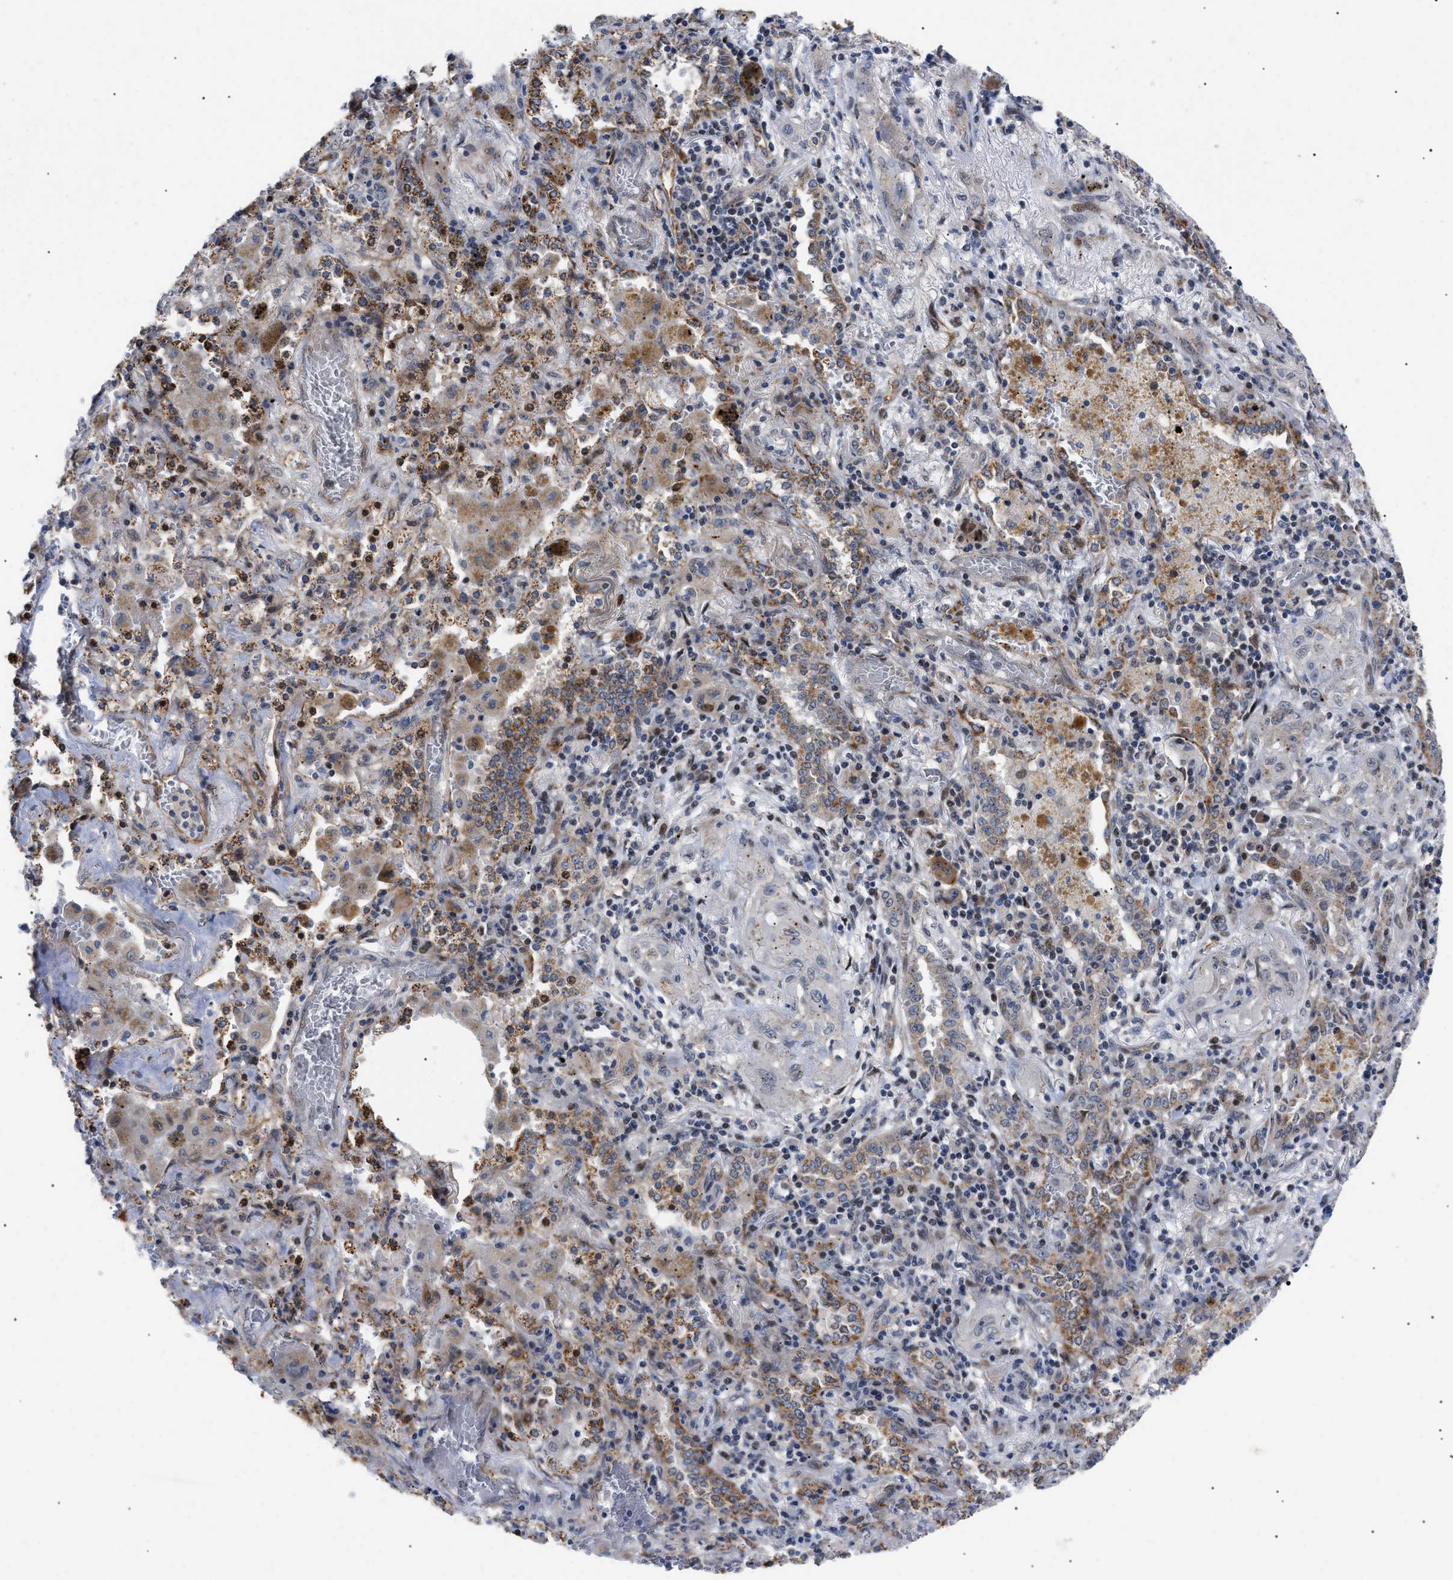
{"staining": {"intensity": "negative", "quantity": "none", "location": "none"}, "tissue": "lung cancer", "cell_type": "Tumor cells", "image_type": "cancer", "snomed": [{"axis": "morphology", "description": "Squamous cell carcinoma, NOS"}, {"axis": "topography", "description": "Lung"}], "caption": "Tumor cells show no significant protein staining in lung cancer.", "gene": "SFXN5", "patient": {"sex": "female", "age": 47}}